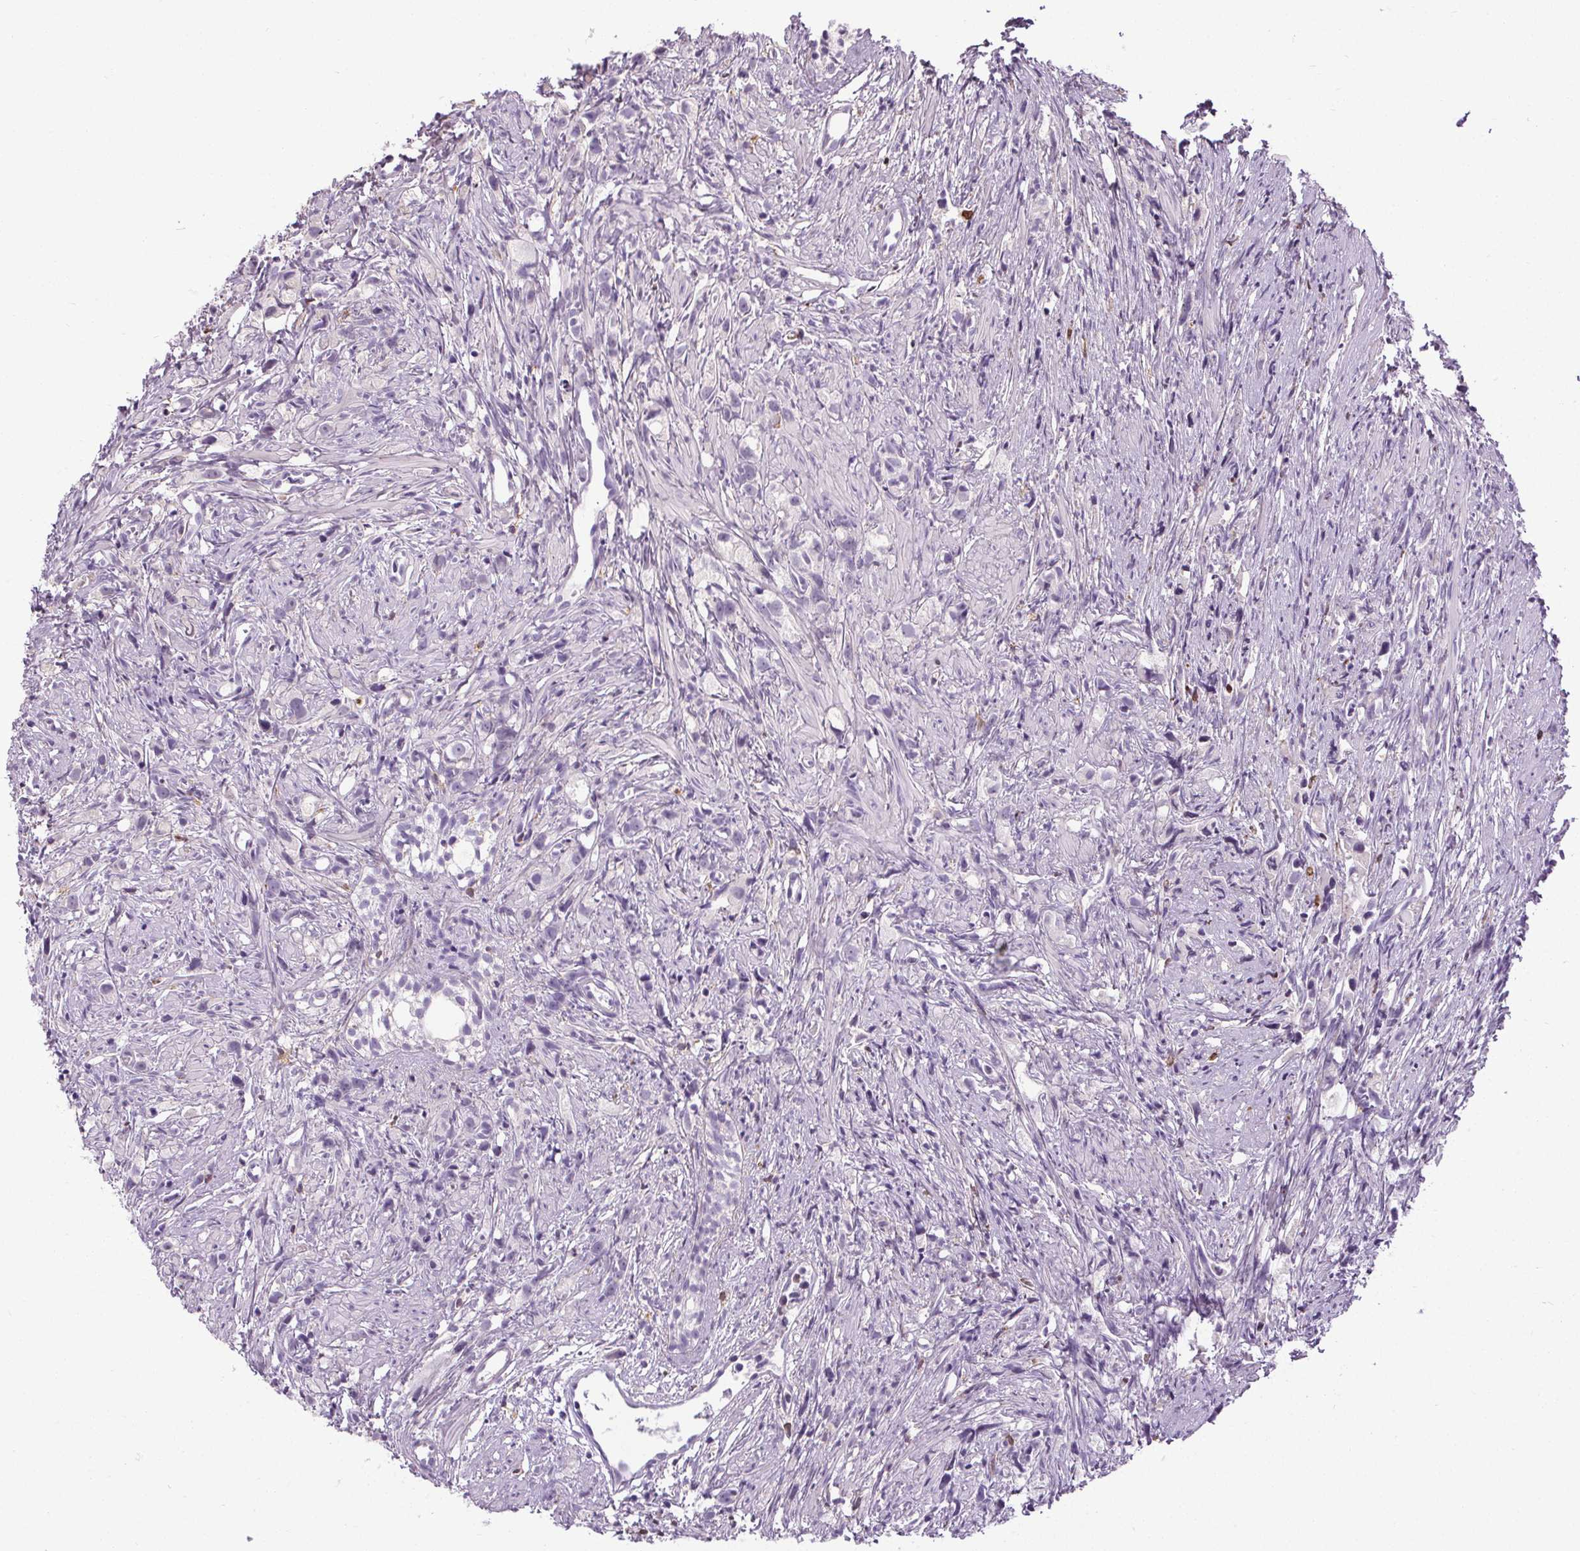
{"staining": {"intensity": "negative", "quantity": "none", "location": "none"}, "tissue": "prostate cancer", "cell_type": "Tumor cells", "image_type": "cancer", "snomed": [{"axis": "morphology", "description": "Adenocarcinoma, High grade"}, {"axis": "topography", "description": "Prostate"}], "caption": "High power microscopy histopathology image of an immunohistochemistry photomicrograph of prostate cancer, revealing no significant positivity in tumor cells. The staining was performed using DAB to visualize the protein expression in brown, while the nuclei were stained in blue with hematoxylin (Magnification: 20x).", "gene": "TMEM240", "patient": {"sex": "male", "age": 75}}